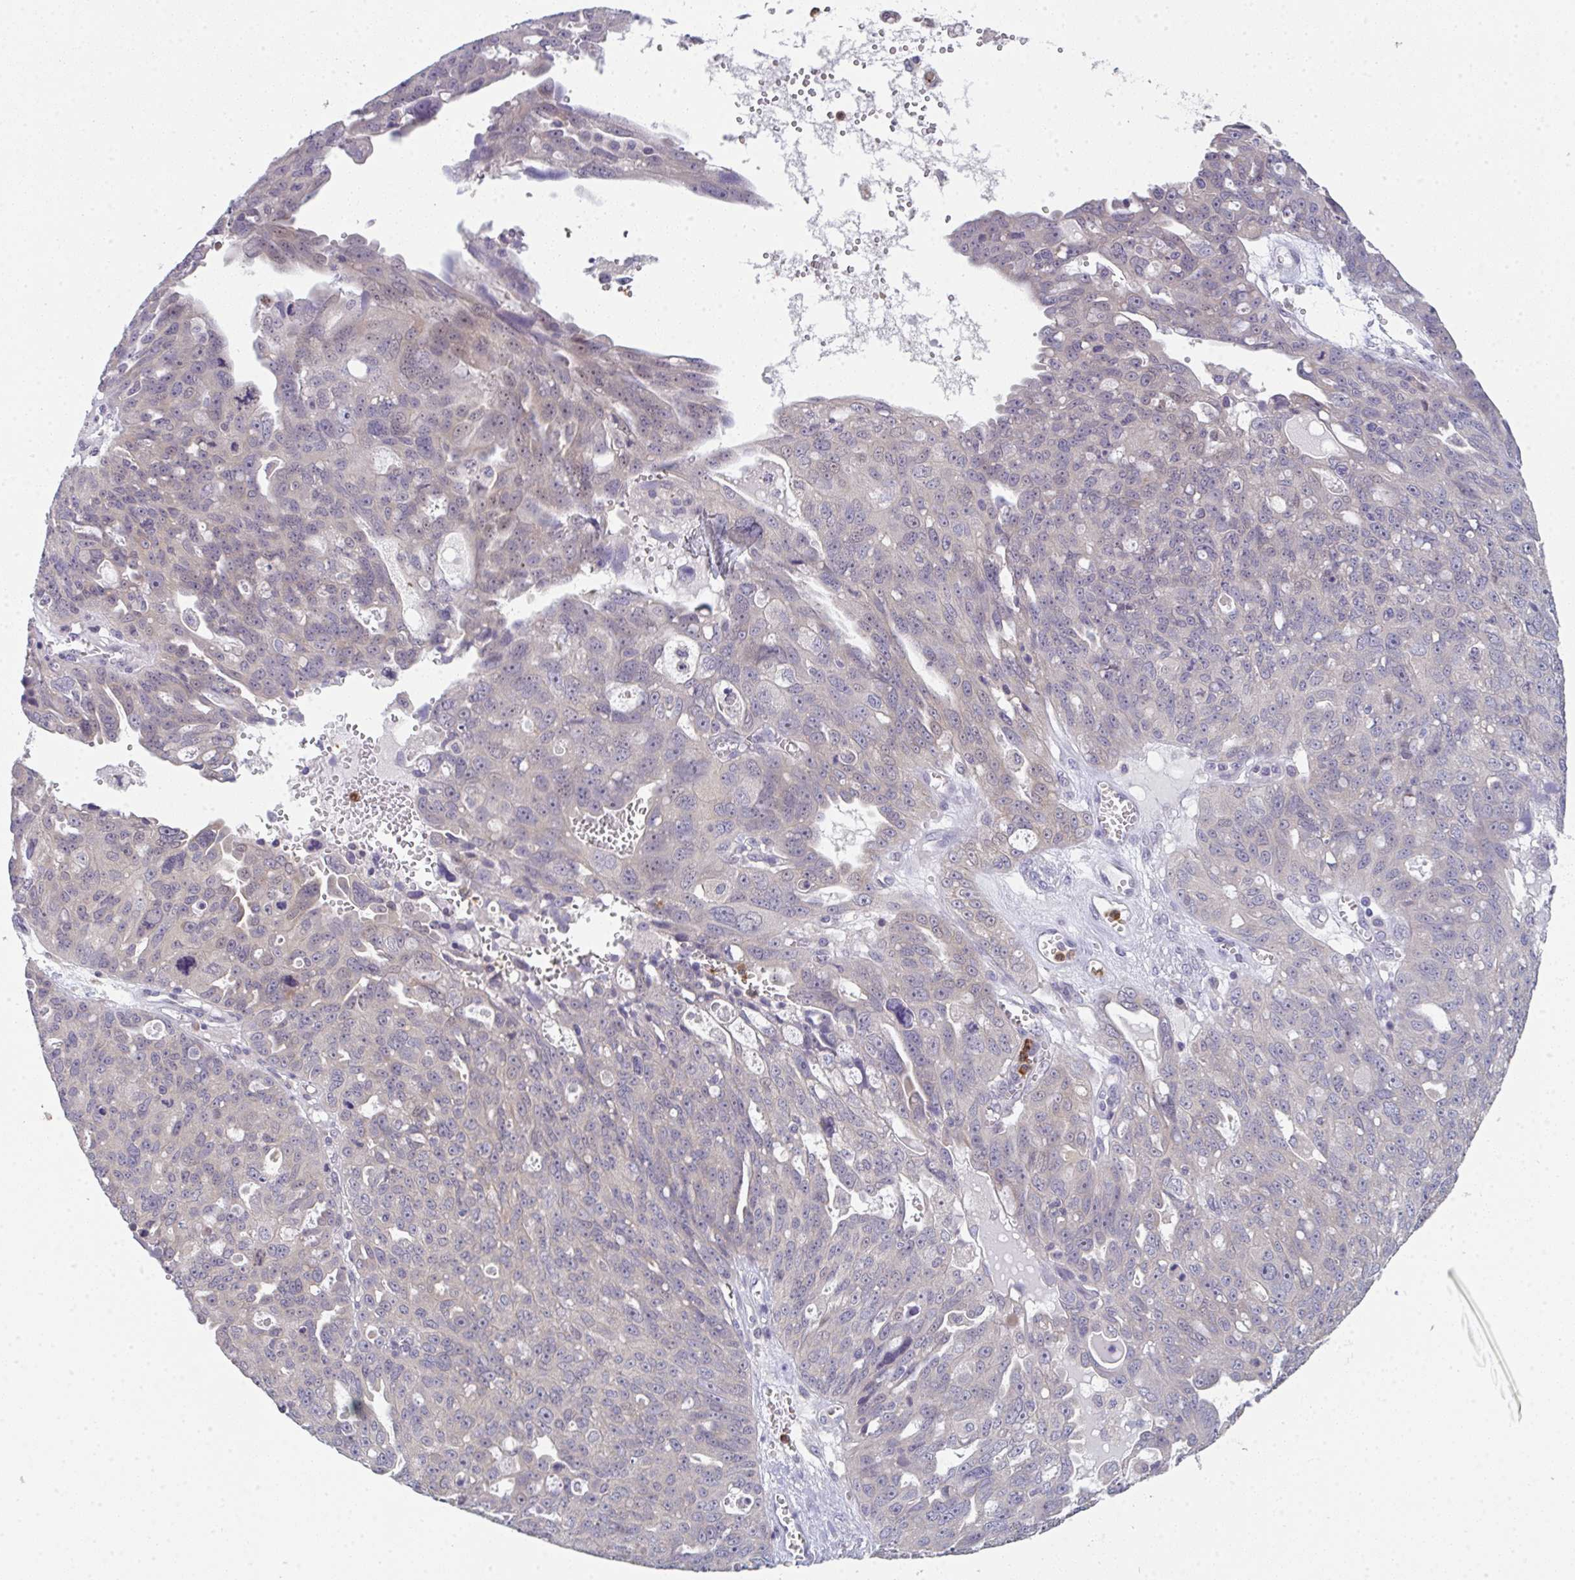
{"staining": {"intensity": "weak", "quantity": "25%-75%", "location": "cytoplasmic/membranous"}, "tissue": "ovarian cancer", "cell_type": "Tumor cells", "image_type": "cancer", "snomed": [{"axis": "morphology", "description": "Carcinoma, endometroid"}, {"axis": "topography", "description": "Ovary"}], "caption": "A photomicrograph of ovarian cancer (endometroid carcinoma) stained for a protein displays weak cytoplasmic/membranous brown staining in tumor cells. (Stains: DAB in brown, nuclei in blue, Microscopy: brightfield microscopy at high magnification).", "gene": "RIOK1", "patient": {"sex": "female", "age": 70}}